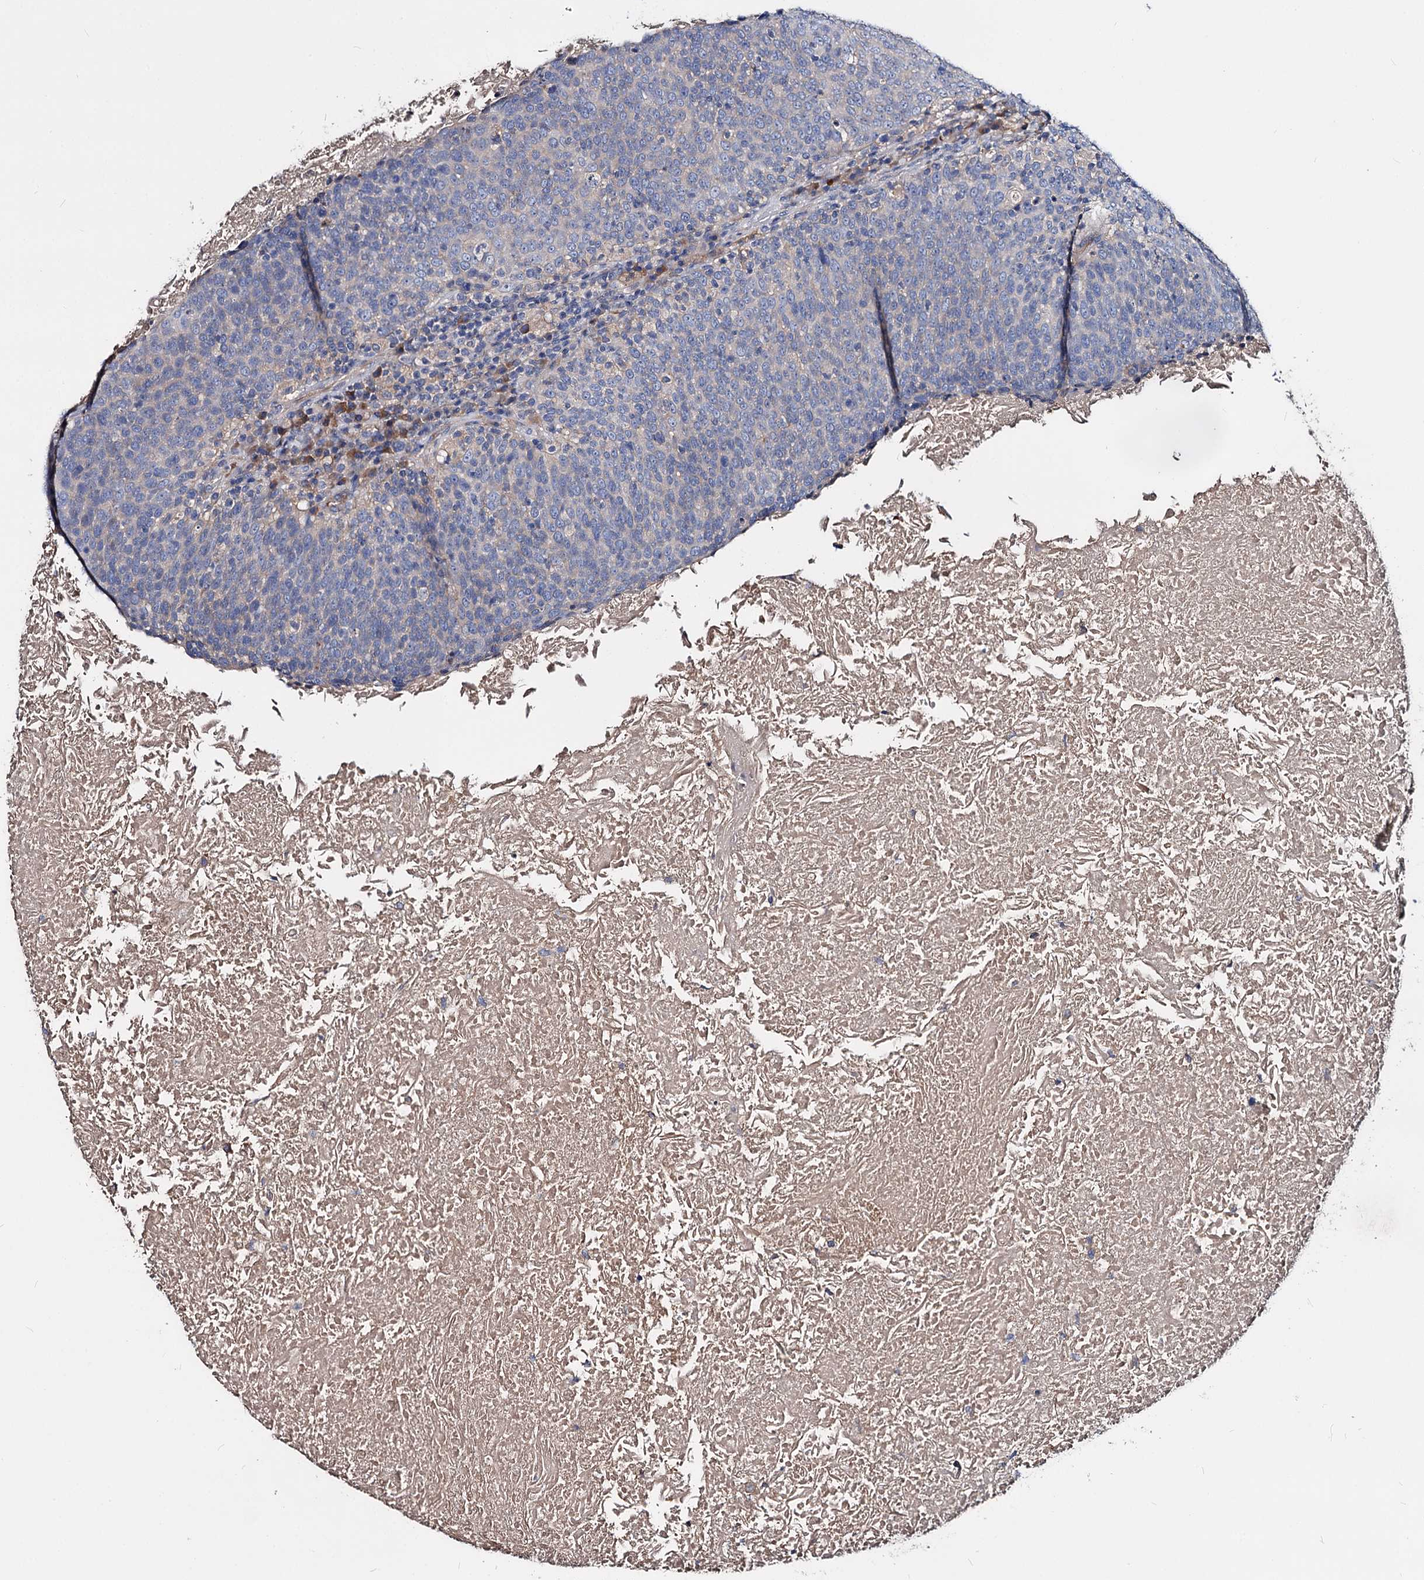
{"staining": {"intensity": "negative", "quantity": "none", "location": "none"}, "tissue": "head and neck cancer", "cell_type": "Tumor cells", "image_type": "cancer", "snomed": [{"axis": "morphology", "description": "Squamous cell carcinoma, NOS"}, {"axis": "morphology", "description": "Squamous cell carcinoma, metastatic, NOS"}, {"axis": "topography", "description": "Lymph node"}, {"axis": "topography", "description": "Head-Neck"}], "caption": "Immunohistochemistry (IHC) micrograph of neoplastic tissue: head and neck cancer stained with DAB reveals no significant protein staining in tumor cells.", "gene": "ACY3", "patient": {"sex": "male", "age": 62}}